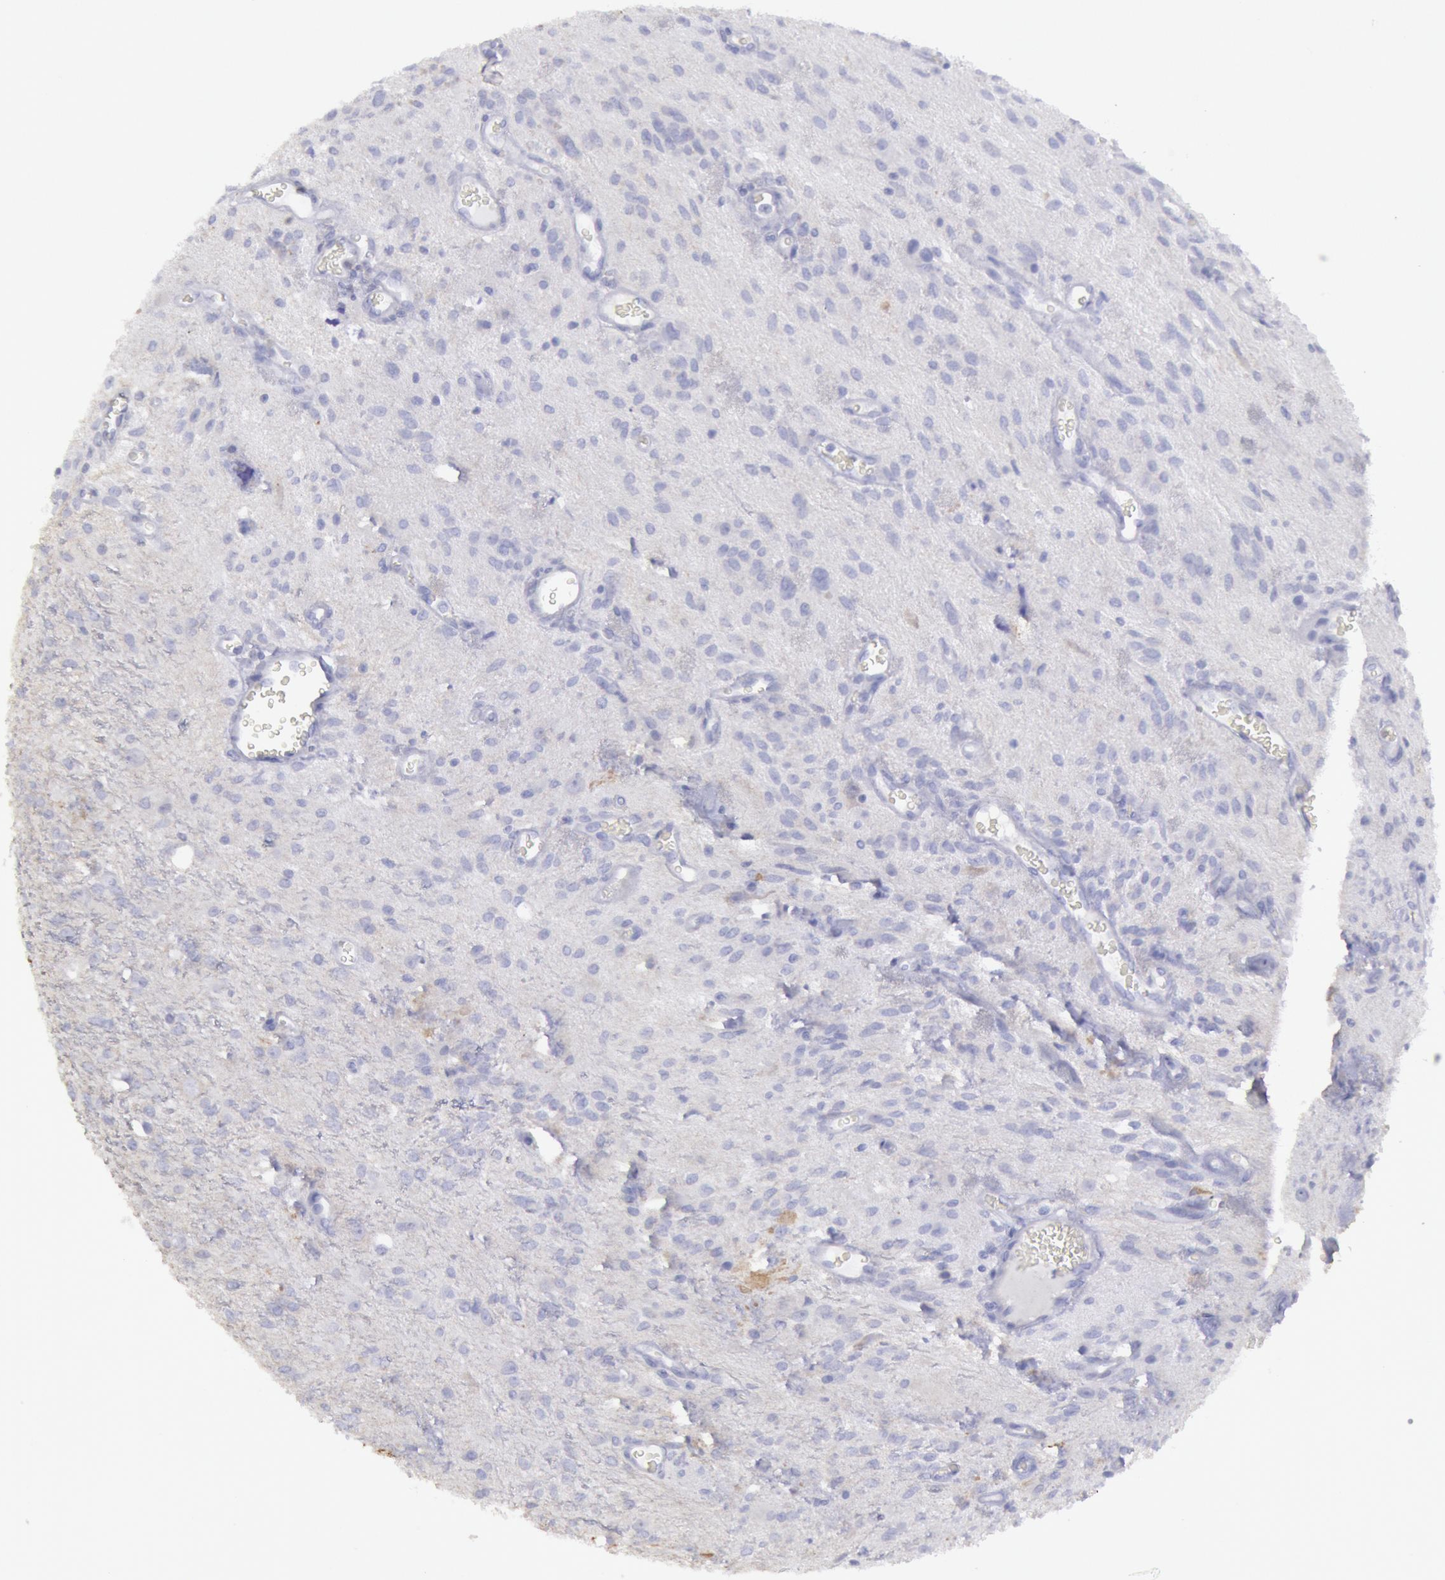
{"staining": {"intensity": "negative", "quantity": "none", "location": "none"}, "tissue": "glioma", "cell_type": "Tumor cells", "image_type": "cancer", "snomed": [{"axis": "morphology", "description": "Glioma, malignant, Low grade"}, {"axis": "topography", "description": "Brain"}], "caption": "Immunohistochemistry (IHC) histopathology image of human glioma stained for a protein (brown), which shows no positivity in tumor cells.", "gene": "MYH7", "patient": {"sex": "female", "age": 15}}